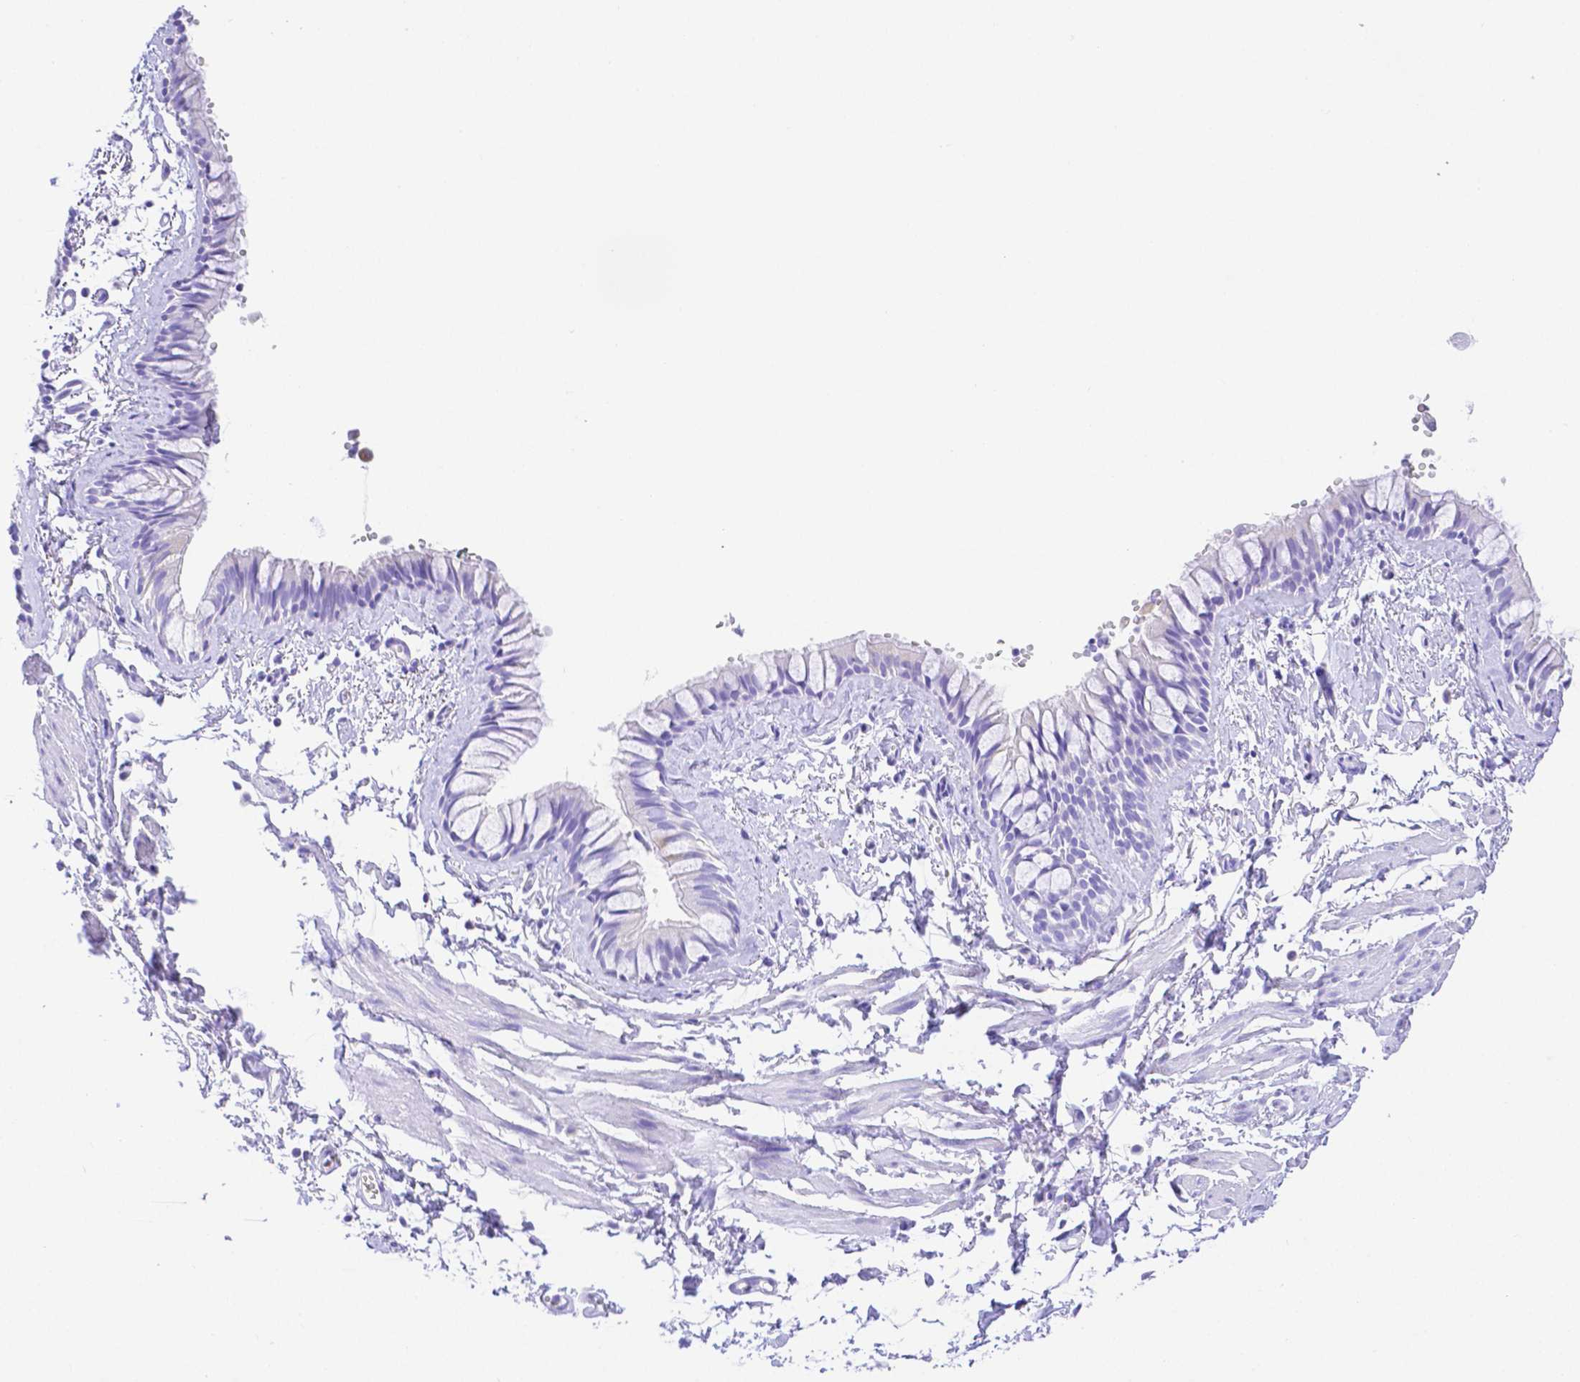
{"staining": {"intensity": "negative", "quantity": "none", "location": "none"}, "tissue": "bronchus", "cell_type": "Respiratory epithelial cells", "image_type": "normal", "snomed": [{"axis": "morphology", "description": "Normal tissue, NOS"}, {"axis": "topography", "description": "Bronchus"}], "caption": "A high-resolution image shows immunohistochemistry (IHC) staining of normal bronchus, which exhibits no significant staining in respiratory epithelial cells.", "gene": "SMR3A", "patient": {"sex": "female", "age": 59}}